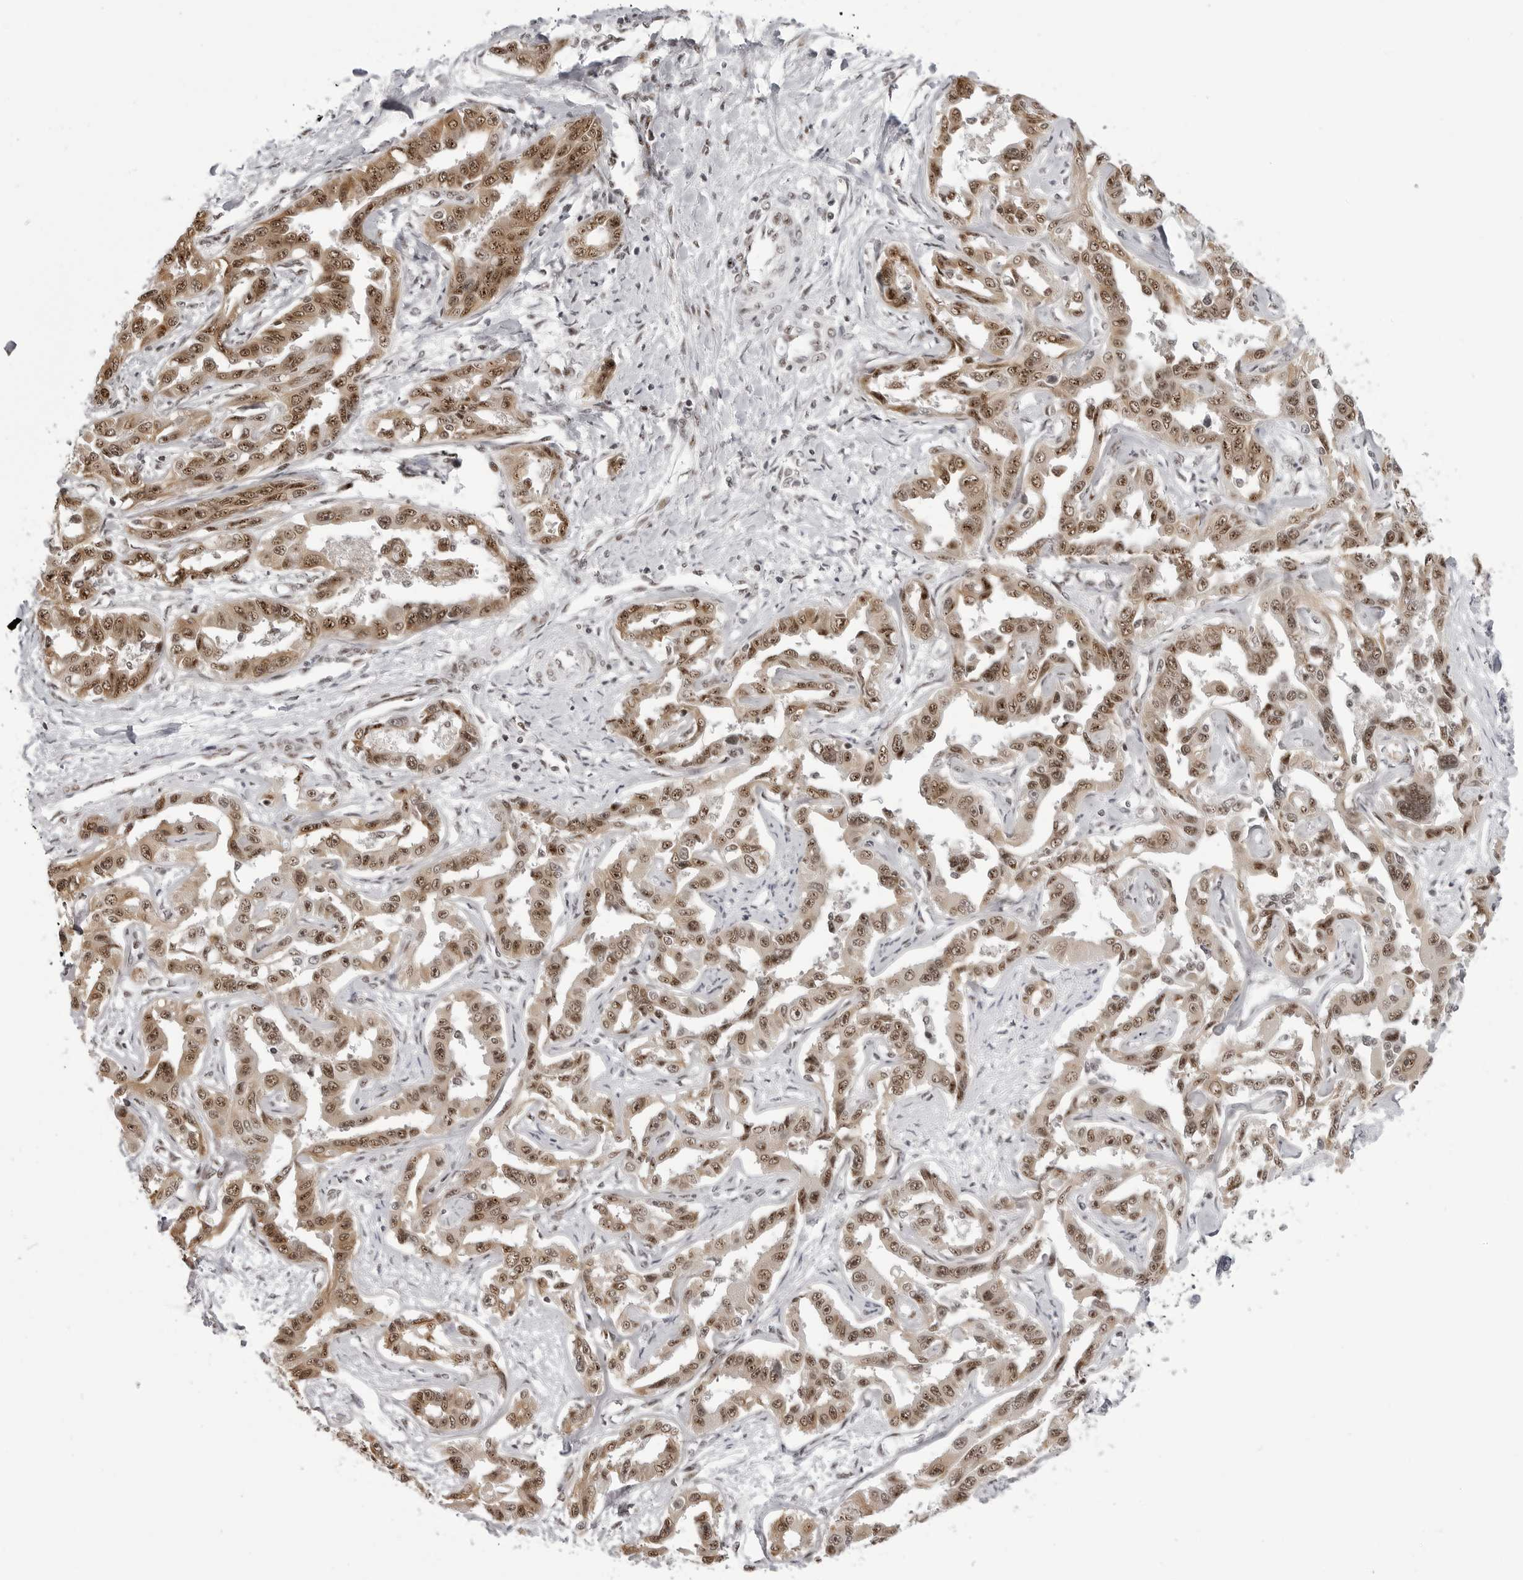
{"staining": {"intensity": "moderate", "quantity": ">75%", "location": "cytoplasmic/membranous,nuclear"}, "tissue": "liver cancer", "cell_type": "Tumor cells", "image_type": "cancer", "snomed": [{"axis": "morphology", "description": "Cholangiocarcinoma"}, {"axis": "topography", "description": "Liver"}], "caption": "DAB immunohistochemical staining of liver cholangiocarcinoma shows moderate cytoplasmic/membranous and nuclear protein positivity in approximately >75% of tumor cells.", "gene": "WRAP53", "patient": {"sex": "male", "age": 59}}